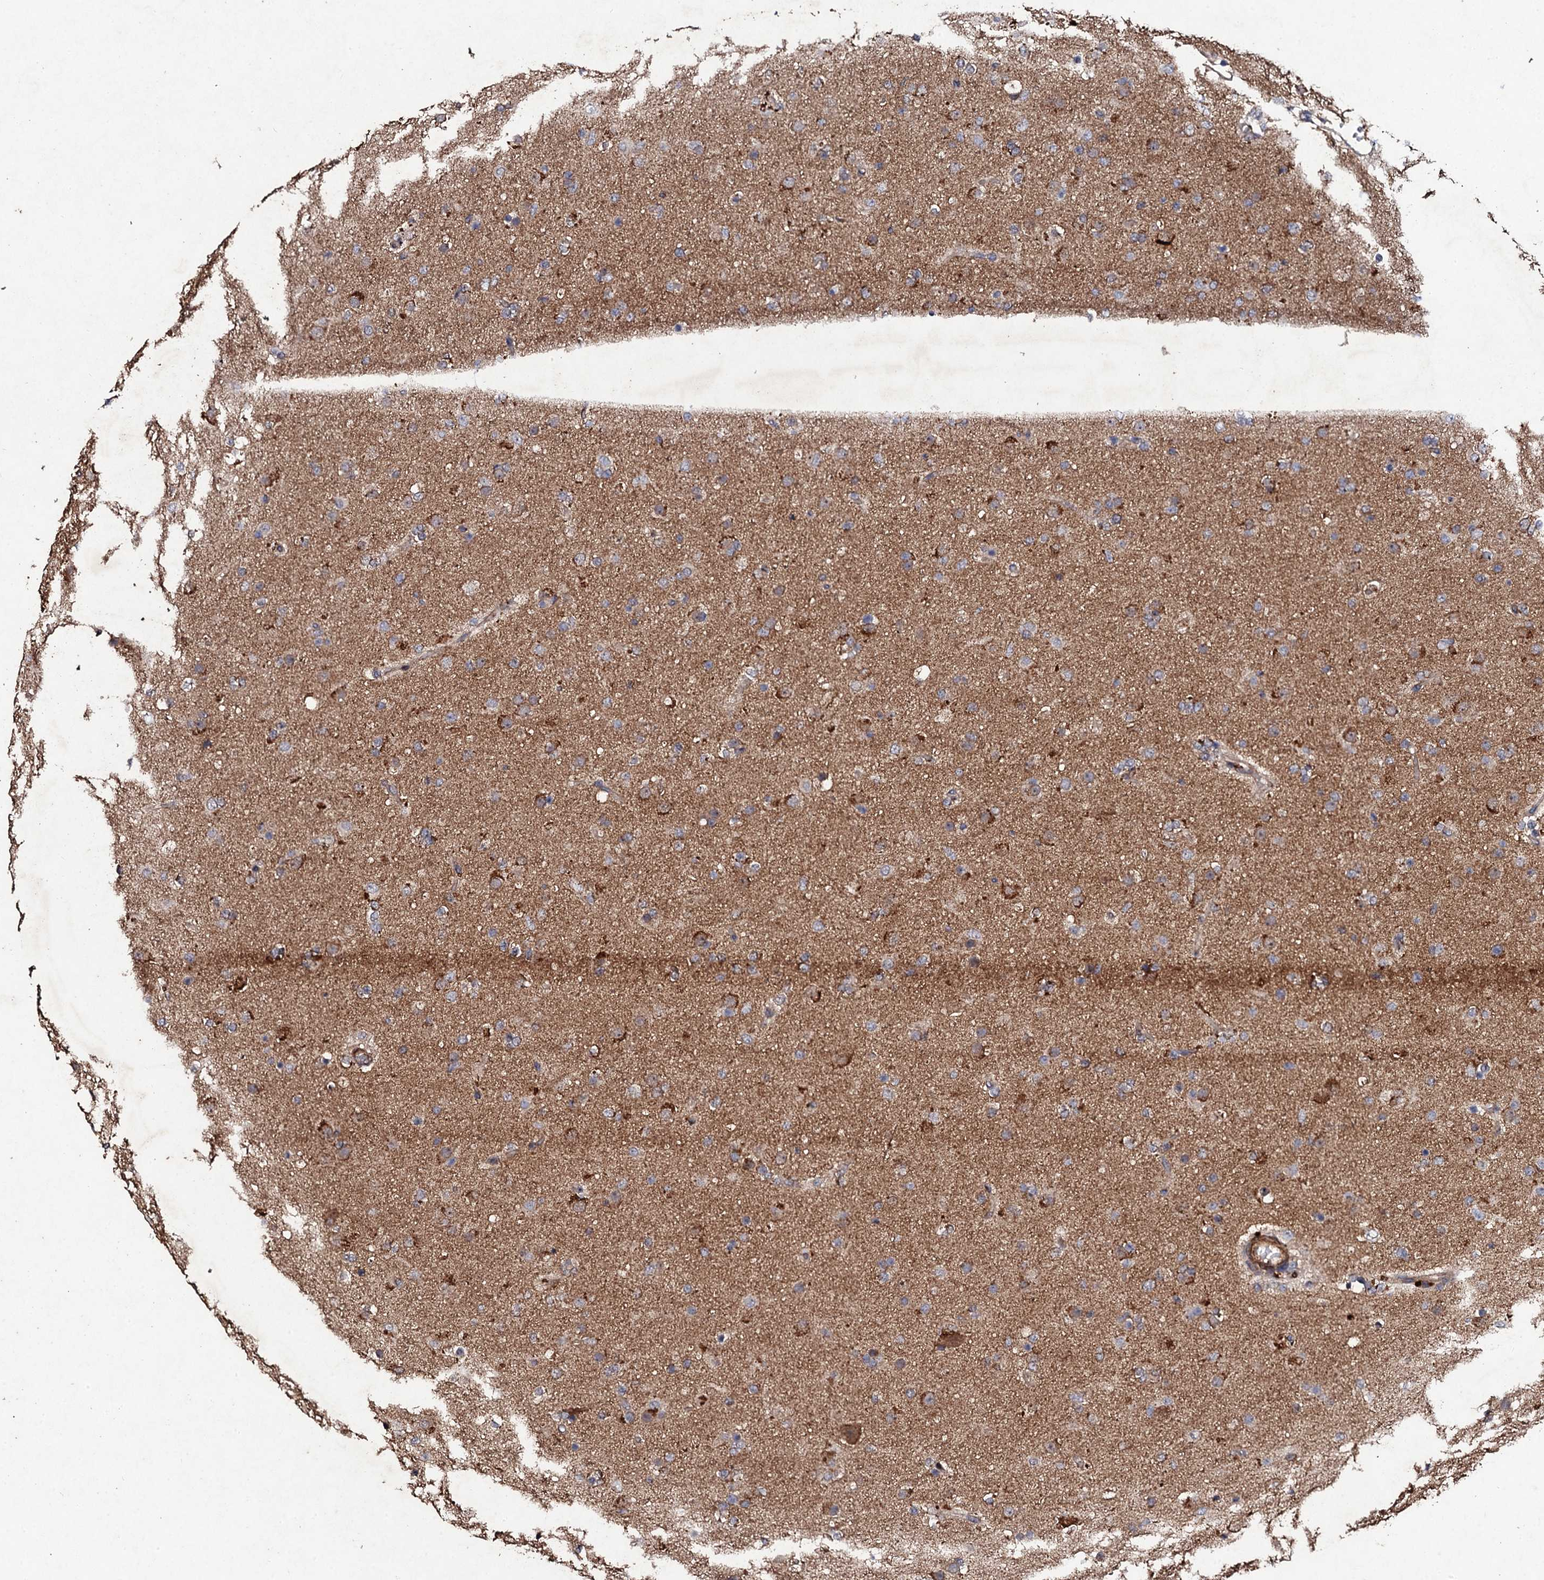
{"staining": {"intensity": "negative", "quantity": "none", "location": "none"}, "tissue": "glioma", "cell_type": "Tumor cells", "image_type": "cancer", "snomed": [{"axis": "morphology", "description": "Glioma, malignant, Low grade"}, {"axis": "topography", "description": "Brain"}], "caption": "This is an IHC micrograph of malignant glioma (low-grade). There is no staining in tumor cells.", "gene": "MOCOS", "patient": {"sex": "male", "age": 65}}